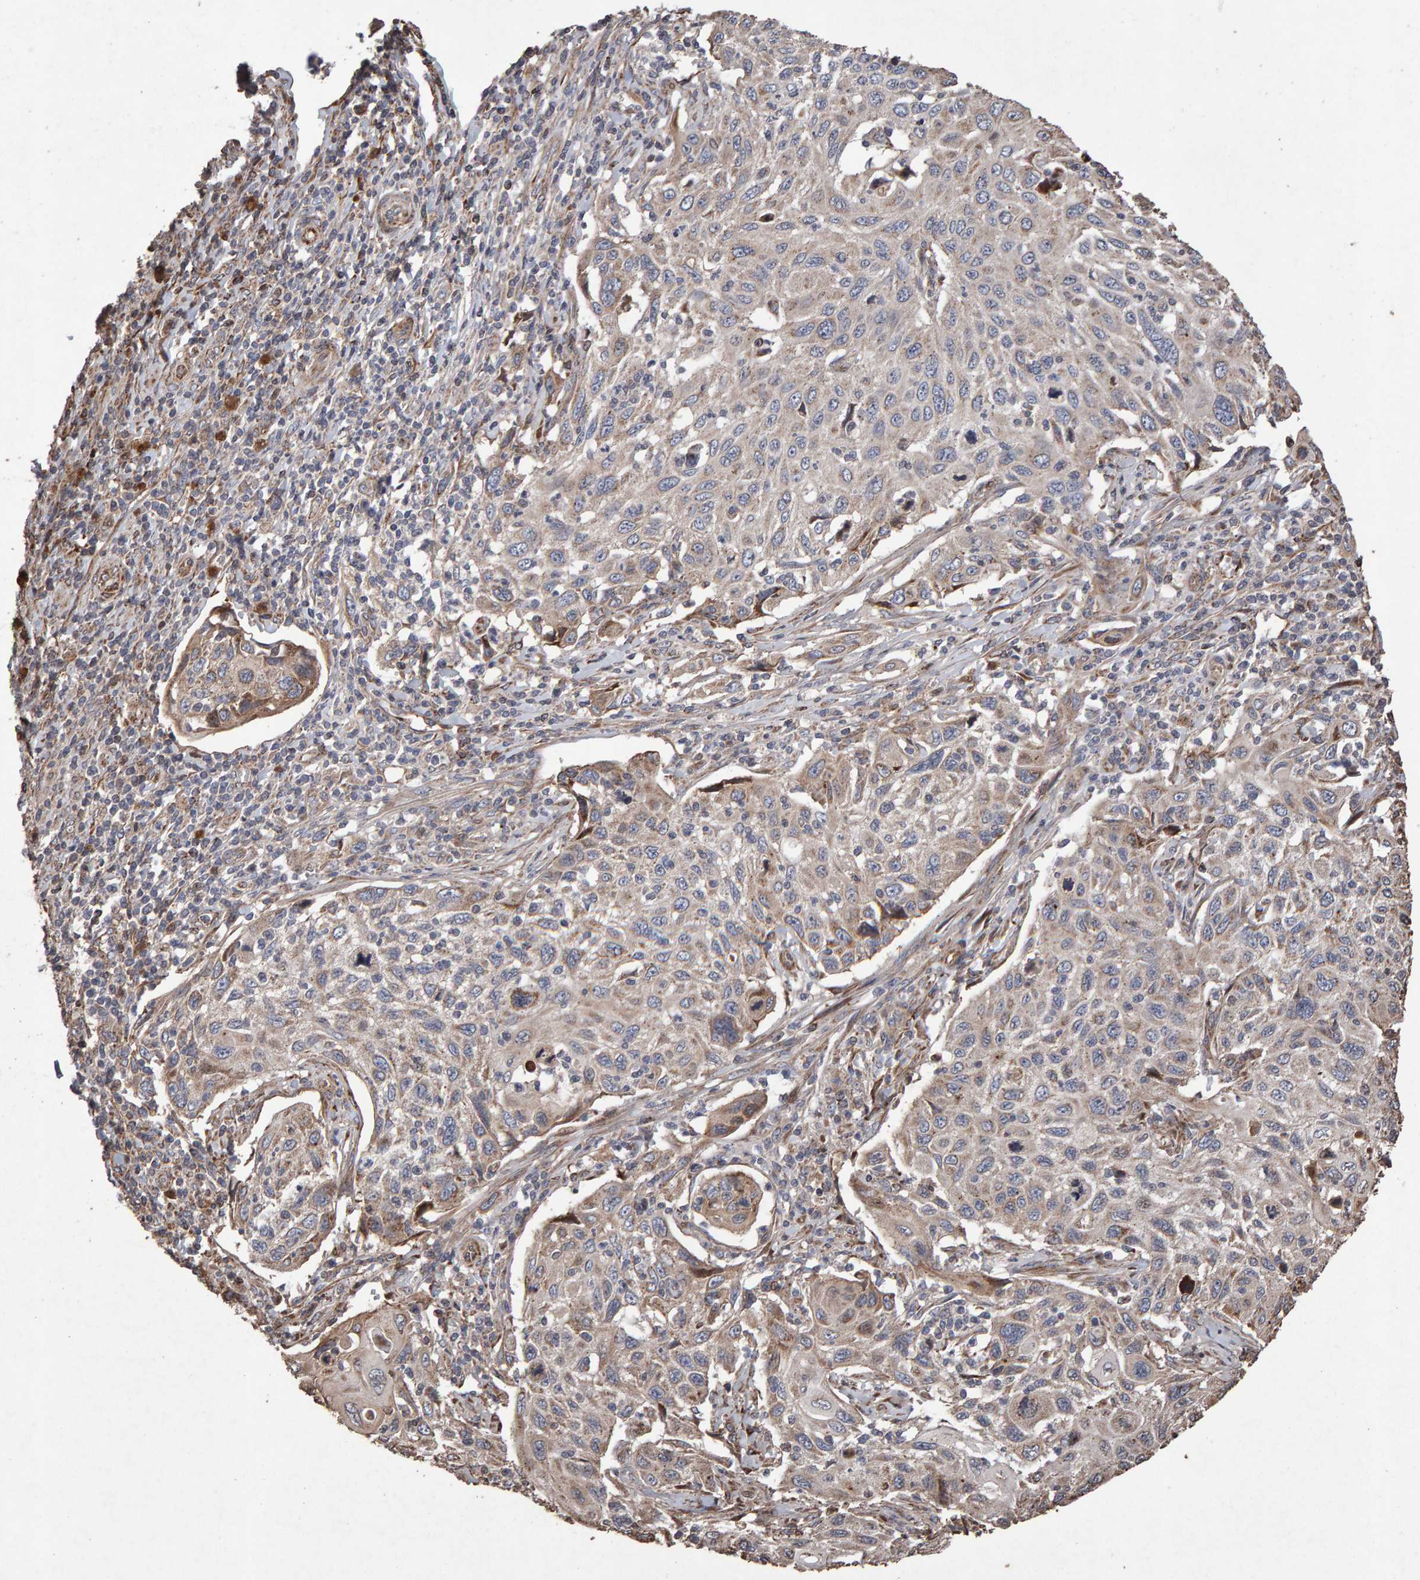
{"staining": {"intensity": "weak", "quantity": "25%-75%", "location": "cytoplasmic/membranous"}, "tissue": "cervical cancer", "cell_type": "Tumor cells", "image_type": "cancer", "snomed": [{"axis": "morphology", "description": "Squamous cell carcinoma, NOS"}, {"axis": "topography", "description": "Cervix"}], "caption": "Immunohistochemistry photomicrograph of human cervical cancer (squamous cell carcinoma) stained for a protein (brown), which demonstrates low levels of weak cytoplasmic/membranous expression in approximately 25%-75% of tumor cells.", "gene": "OSBP2", "patient": {"sex": "female", "age": 70}}